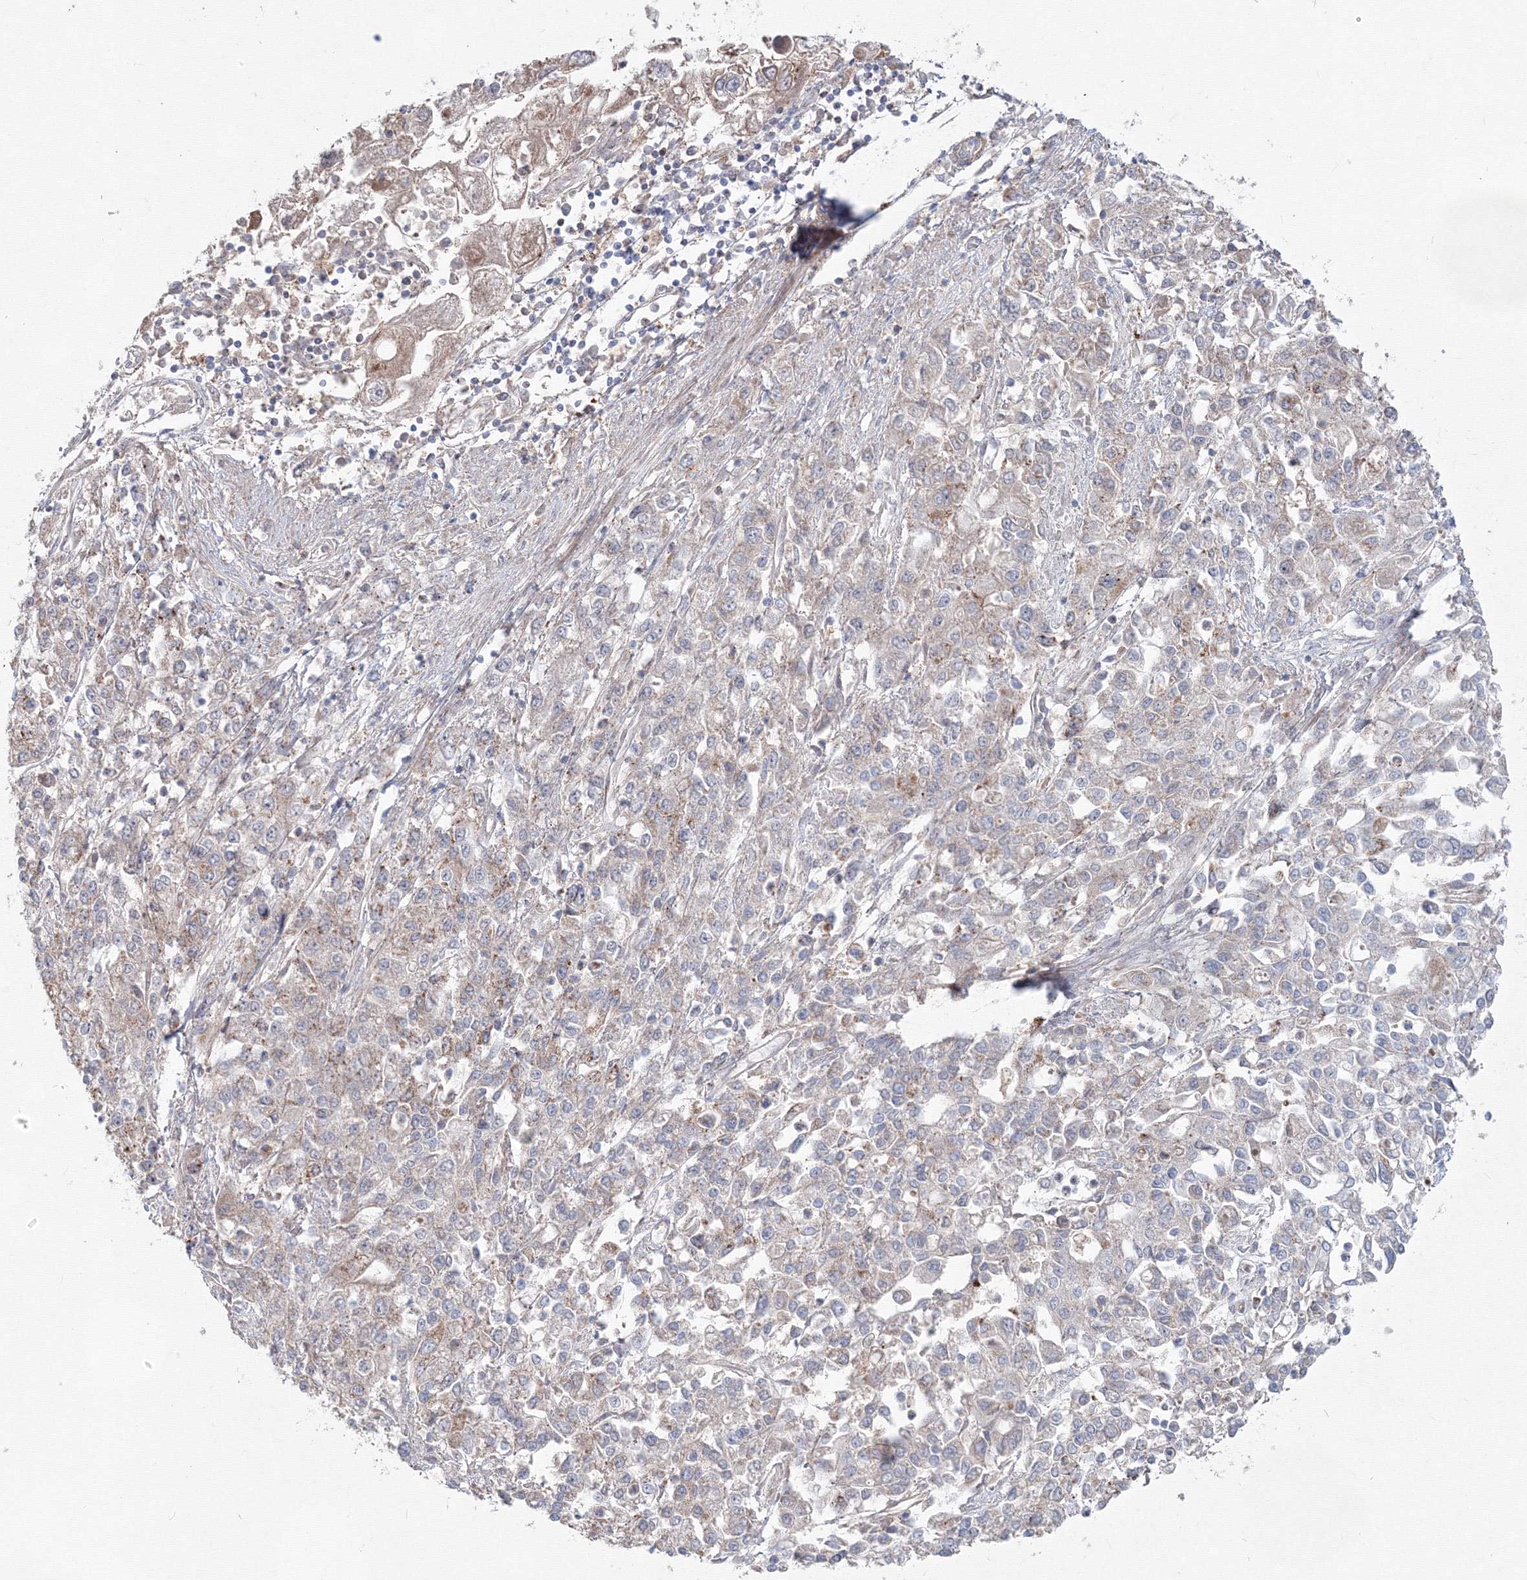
{"staining": {"intensity": "weak", "quantity": "<25%", "location": "cytoplasmic/membranous"}, "tissue": "endometrial cancer", "cell_type": "Tumor cells", "image_type": "cancer", "snomed": [{"axis": "morphology", "description": "Adenocarcinoma, NOS"}, {"axis": "topography", "description": "Endometrium"}], "caption": "An immunohistochemistry (IHC) micrograph of endometrial cancer (adenocarcinoma) is shown. There is no staining in tumor cells of endometrial cancer (adenocarcinoma). The staining is performed using DAB (3,3'-diaminobenzidine) brown chromogen with nuclei counter-stained in using hematoxylin.", "gene": "MKRN2", "patient": {"sex": "female", "age": 49}}